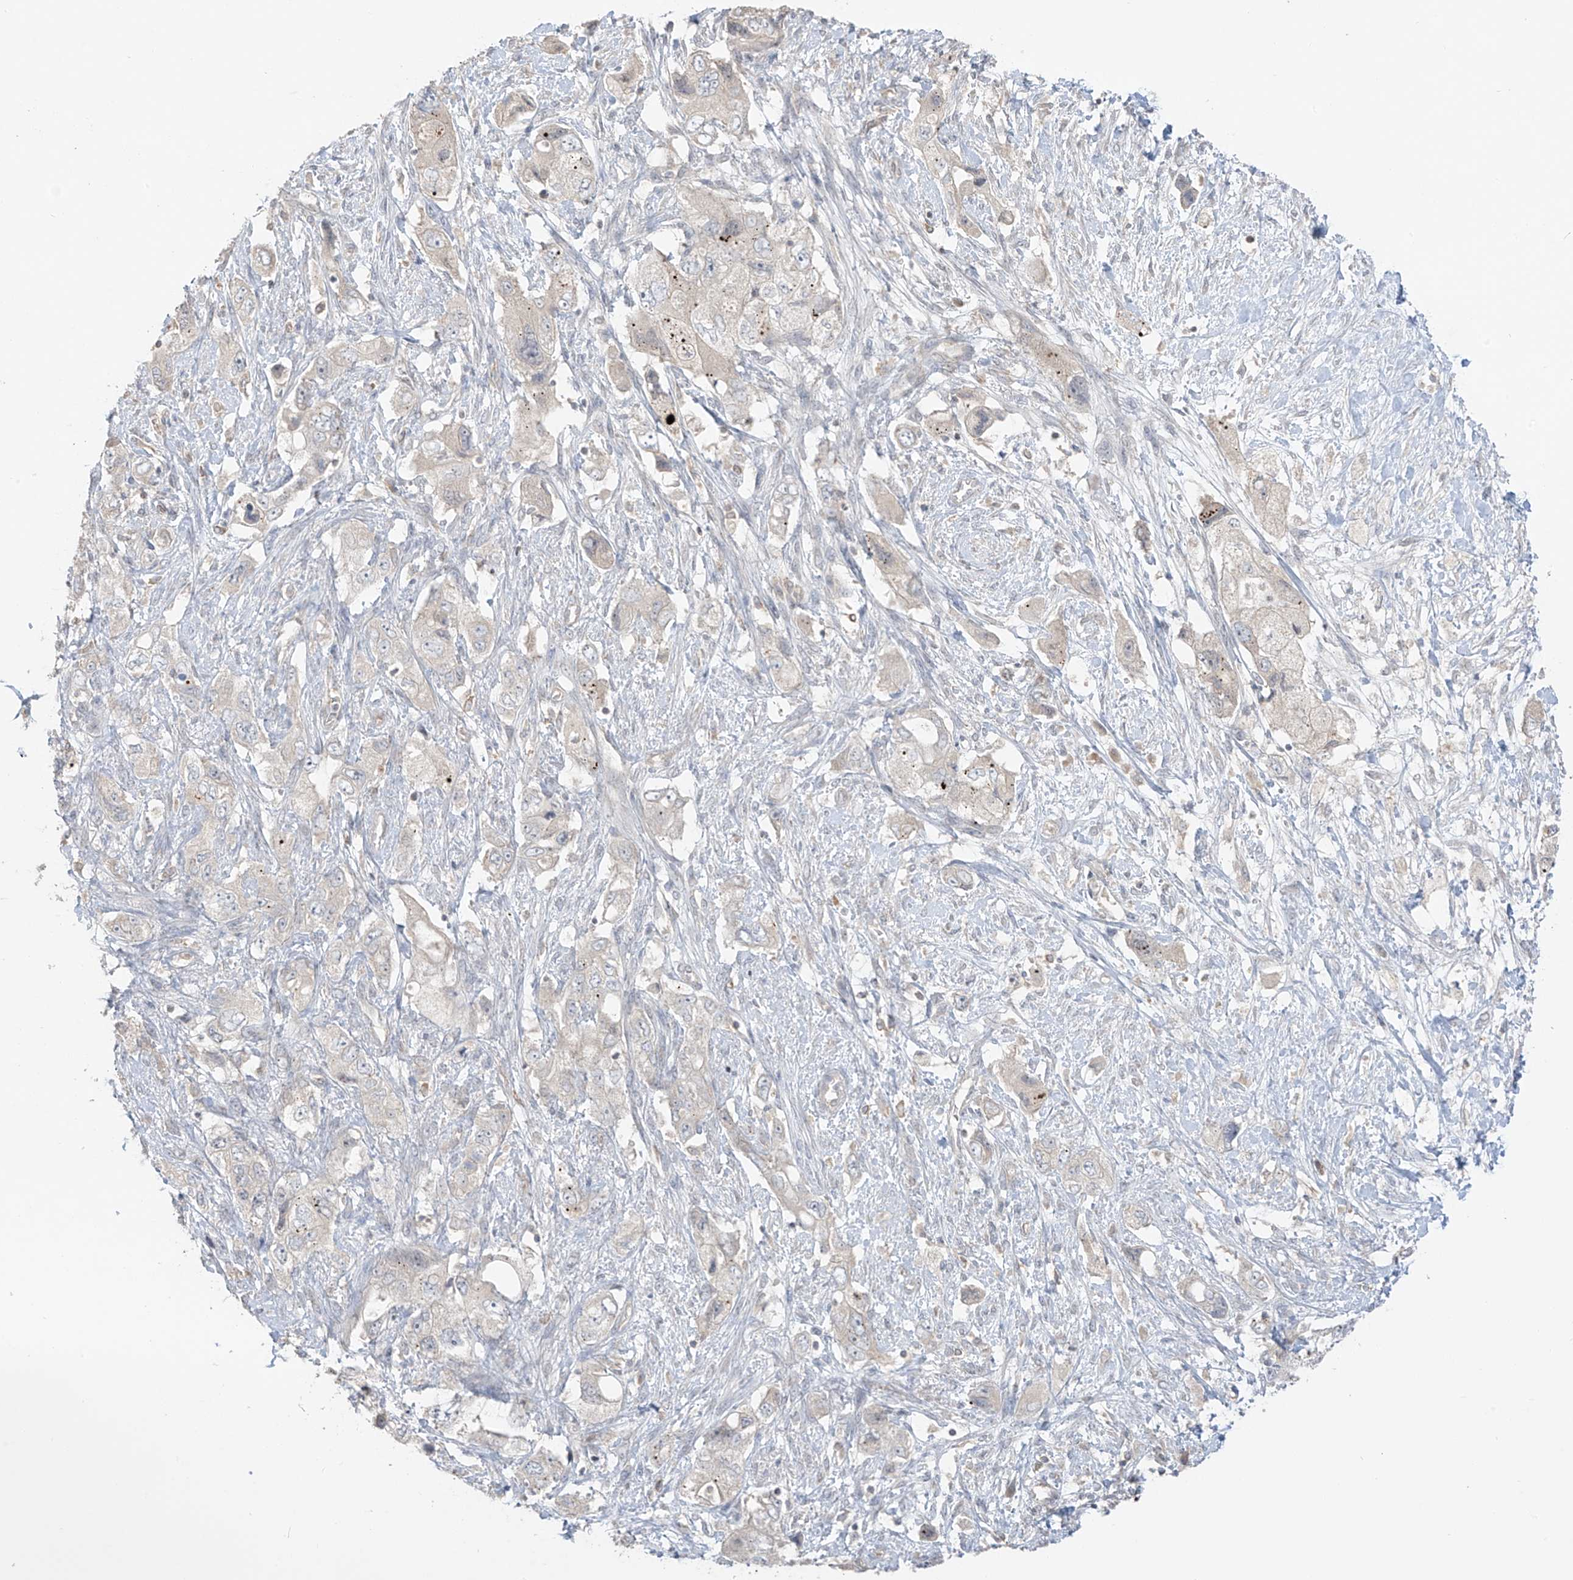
{"staining": {"intensity": "negative", "quantity": "none", "location": "none"}, "tissue": "pancreatic cancer", "cell_type": "Tumor cells", "image_type": "cancer", "snomed": [{"axis": "morphology", "description": "Adenocarcinoma, NOS"}, {"axis": "topography", "description": "Pancreas"}], "caption": "Photomicrograph shows no significant protein expression in tumor cells of pancreatic cancer (adenocarcinoma). (Immunohistochemistry (ihc), brightfield microscopy, high magnification).", "gene": "ANGEL2", "patient": {"sex": "female", "age": 73}}